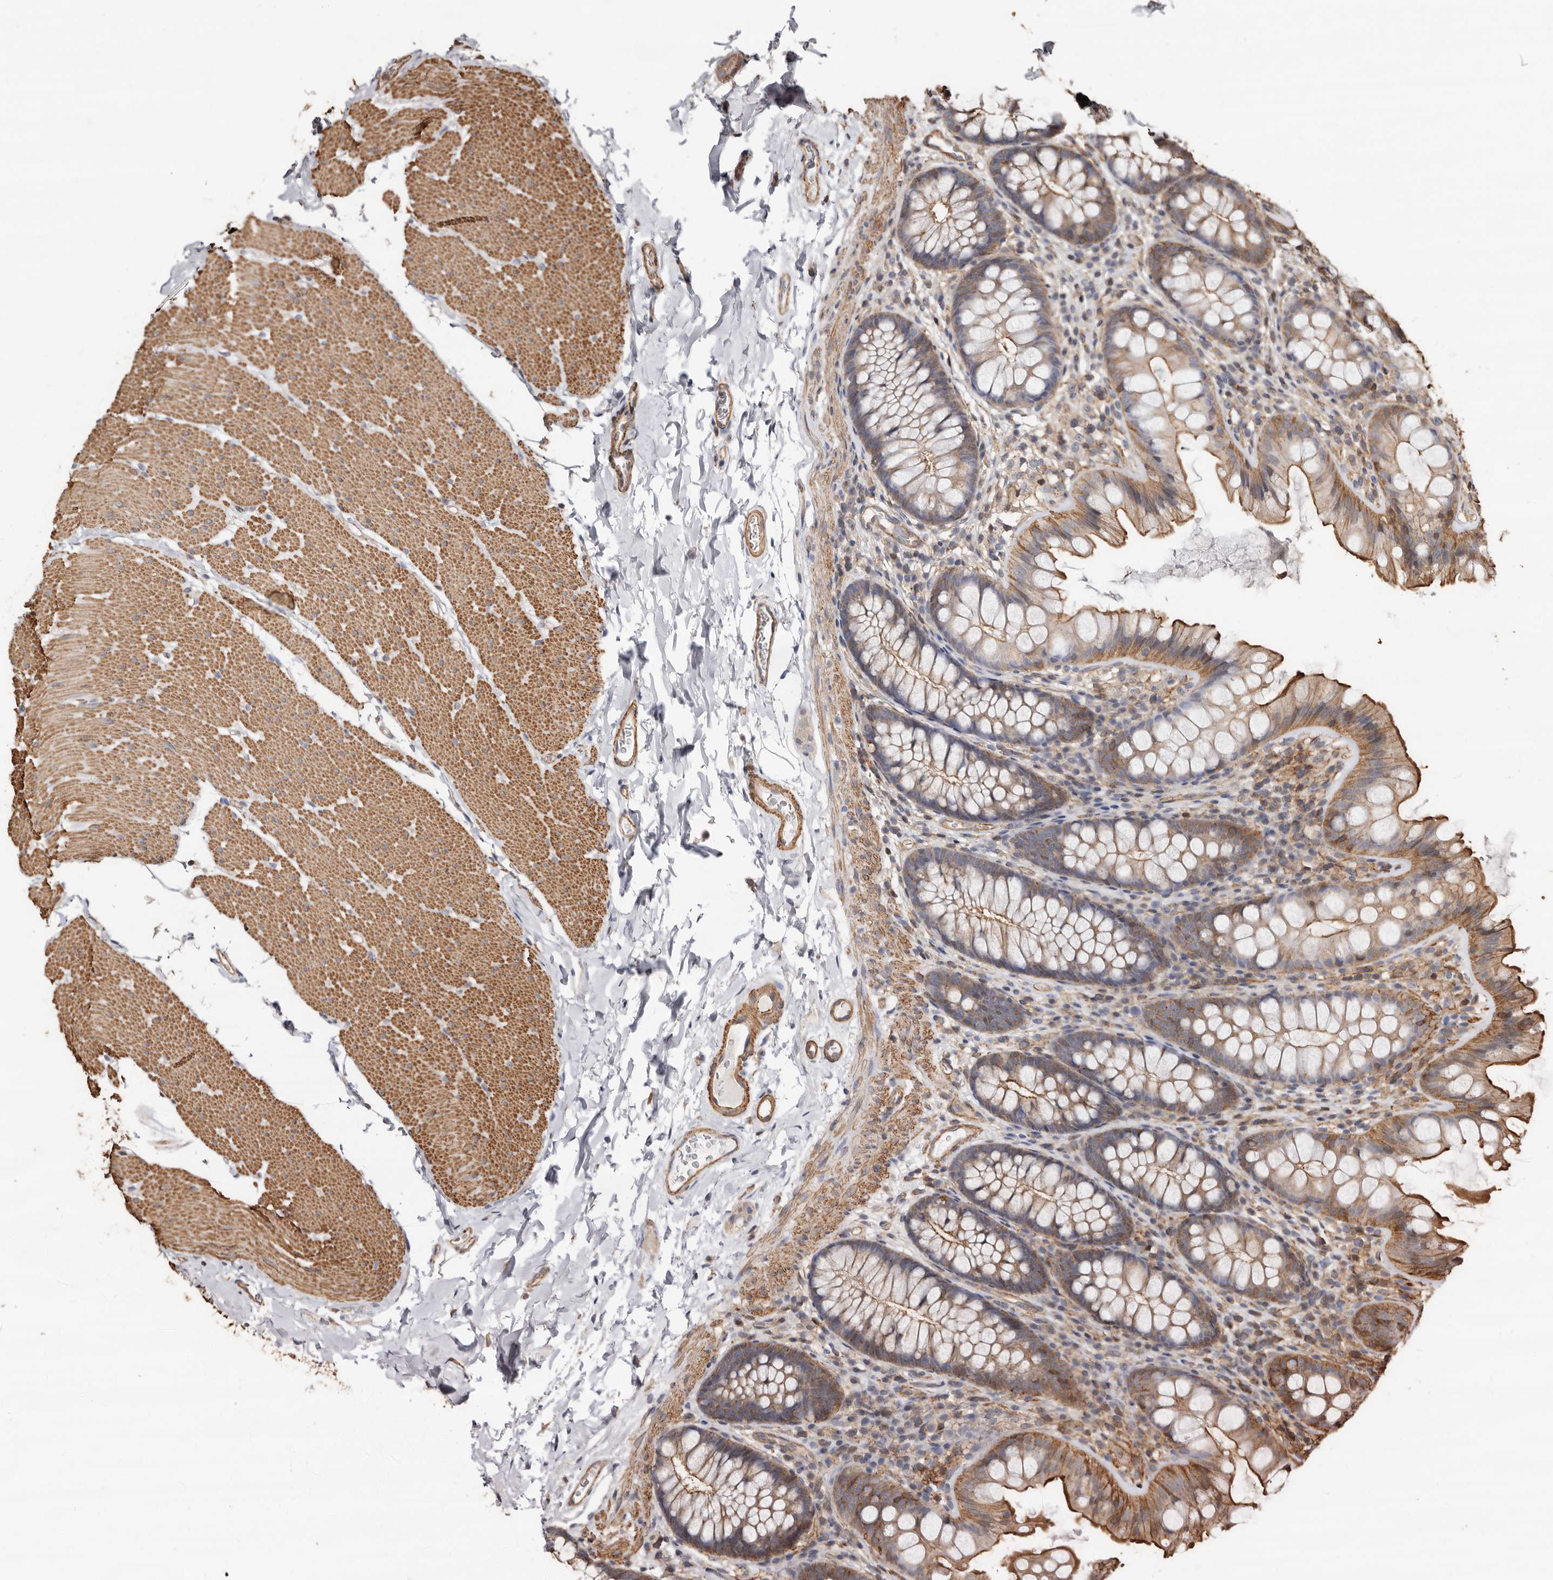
{"staining": {"intensity": "moderate", "quantity": ">75%", "location": "cytoplasmic/membranous"}, "tissue": "colon", "cell_type": "Endothelial cells", "image_type": "normal", "snomed": [{"axis": "morphology", "description": "Normal tissue, NOS"}, {"axis": "topography", "description": "Colon"}], "caption": "Immunohistochemical staining of normal human colon shows medium levels of moderate cytoplasmic/membranous staining in approximately >75% of endothelial cells. The protein is stained brown, and the nuclei are stained in blue (DAB IHC with brightfield microscopy, high magnification).", "gene": "GSK3A", "patient": {"sex": "female", "age": 62}}